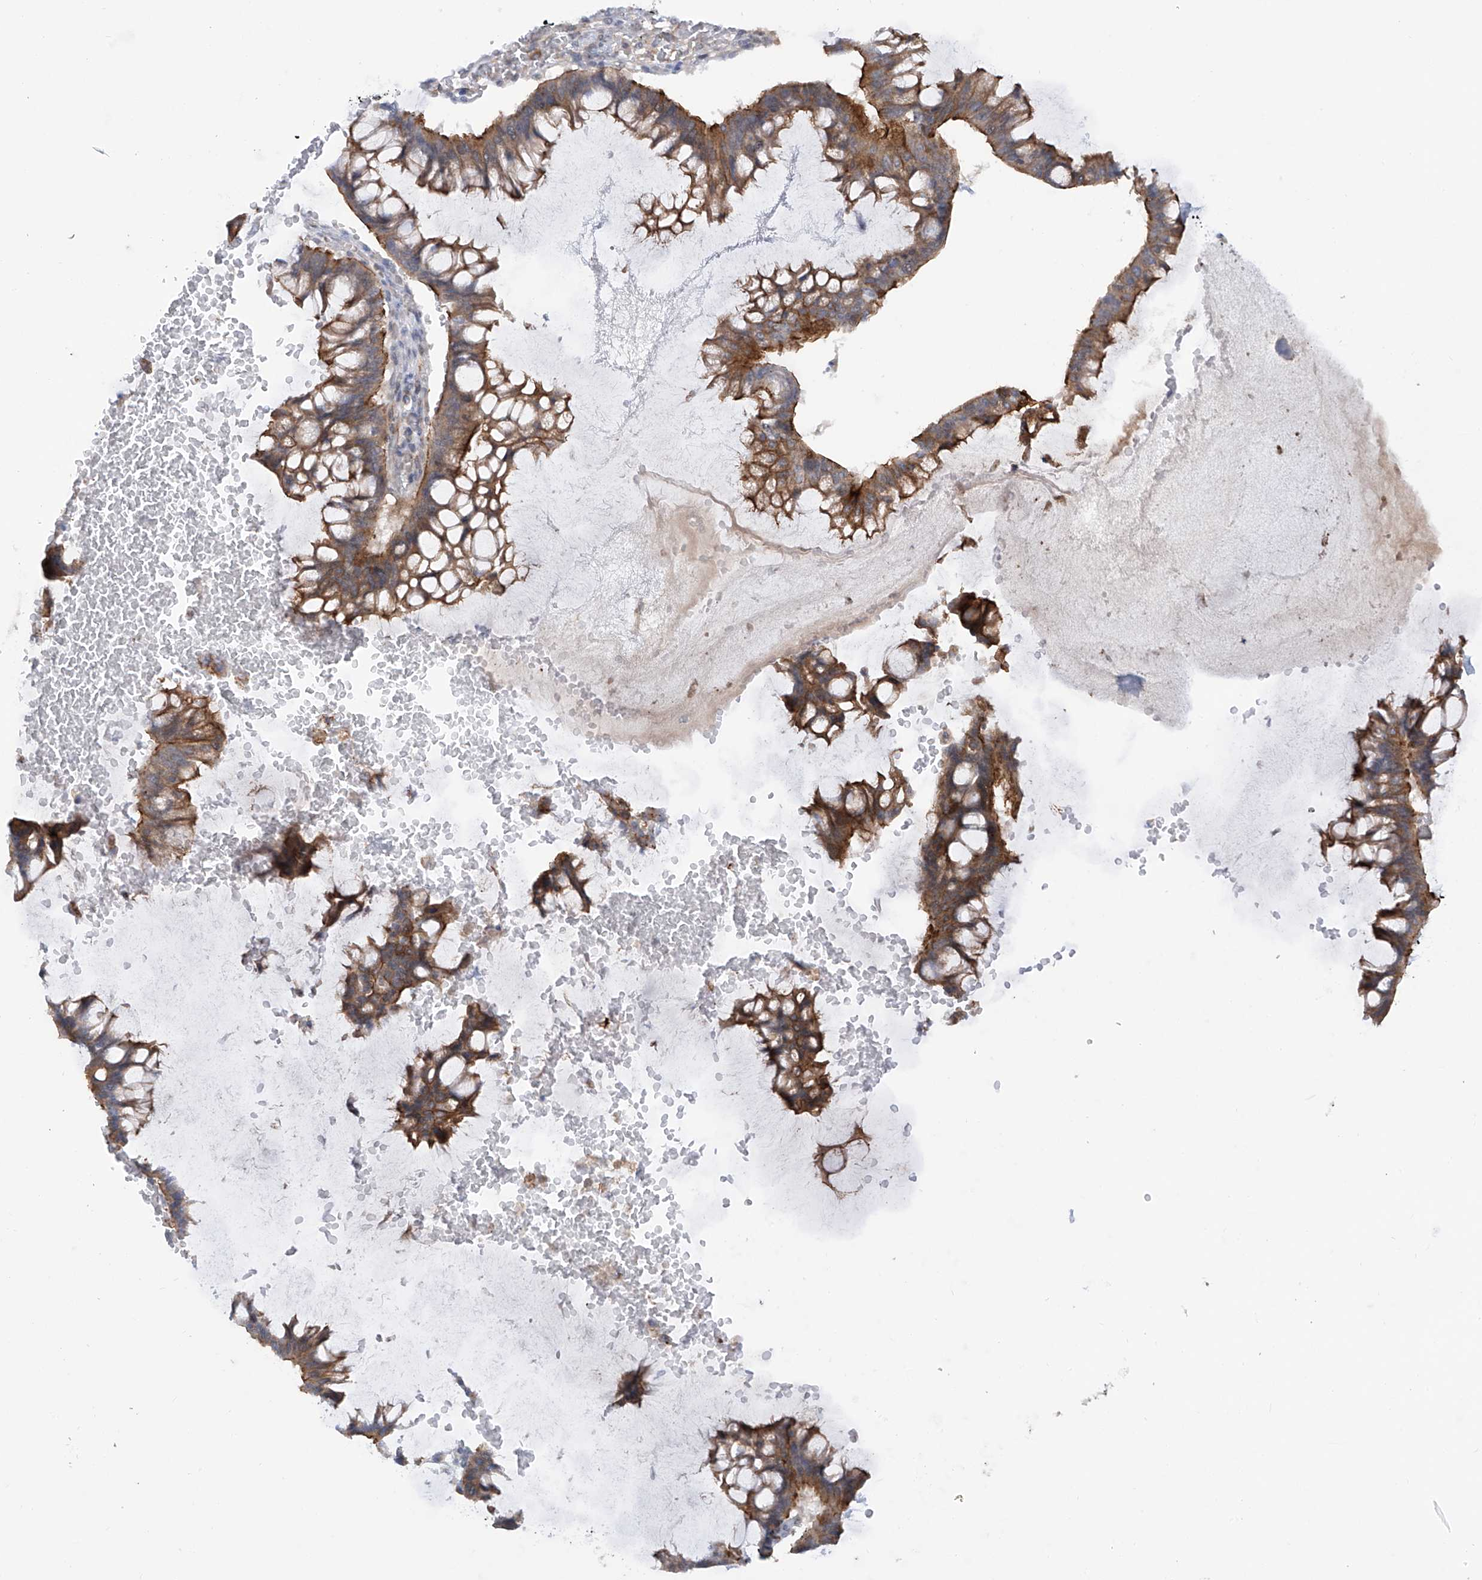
{"staining": {"intensity": "moderate", "quantity": "25%-75%", "location": "cytoplasmic/membranous"}, "tissue": "ovarian cancer", "cell_type": "Tumor cells", "image_type": "cancer", "snomed": [{"axis": "morphology", "description": "Cystadenocarcinoma, mucinous, NOS"}, {"axis": "topography", "description": "Ovary"}], "caption": "Tumor cells exhibit medium levels of moderate cytoplasmic/membranous staining in about 25%-75% of cells in ovarian cancer (mucinous cystadenocarcinoma).", "gene": "ZNF490", "patient": {"sex": "female", "age": 73}}